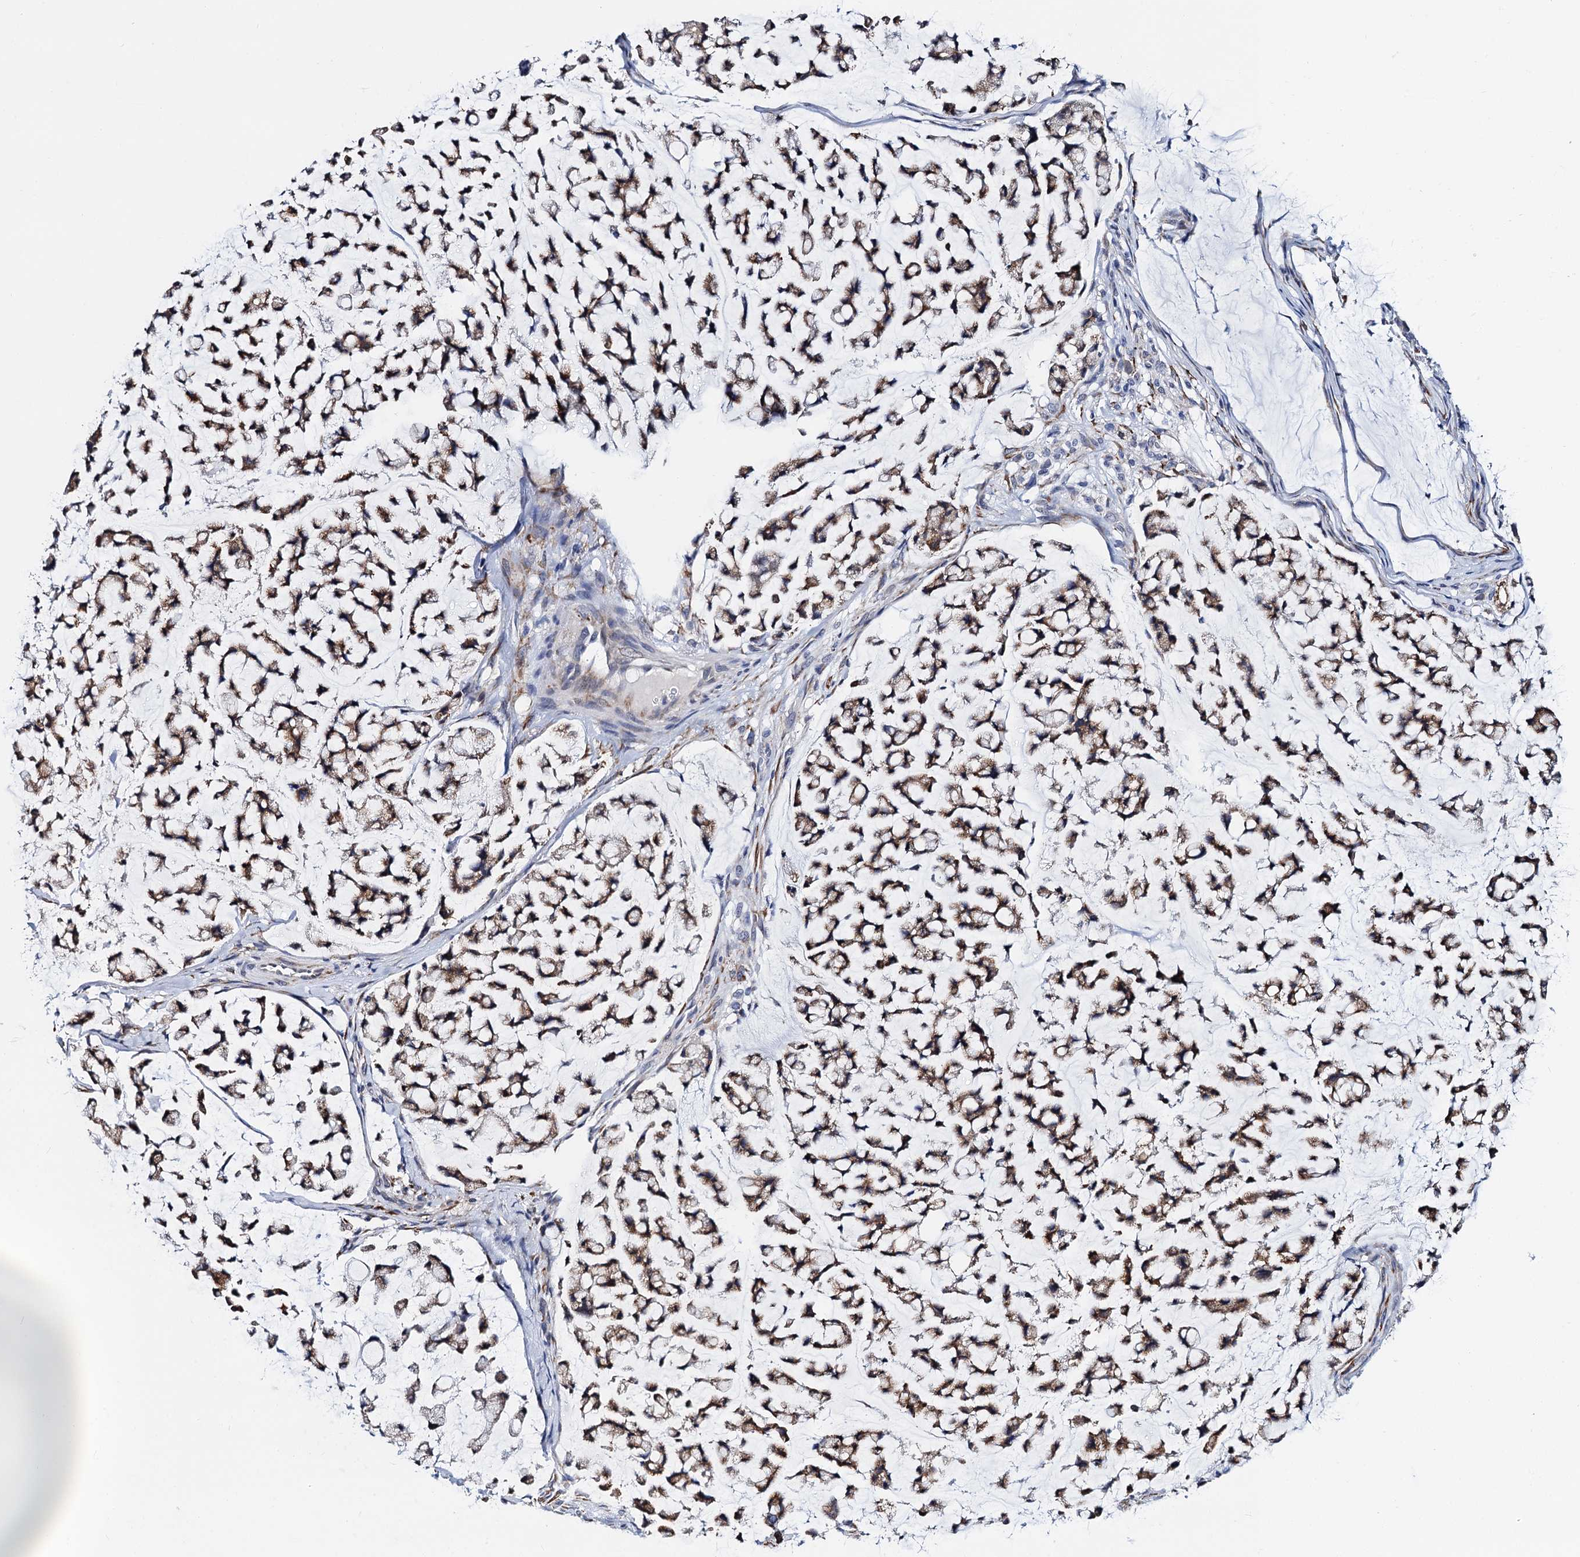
{"staining": {"intensity": "weak", "quantity": ">75%", "location": "cytoplasmic/membranous"}, "tissue": "stomach cancer", "cell_type": "Tumor cells", "image_type": "cancer", "snomed": [{"axis": "morphology", "description": "Adenocarcinoma, NOS"}, {"axis": "topography", "description": "Stomach, lower"}], "caption": "Adenocarcinoma (stomach) stained with a protein marker reveals weak staining in tumor cells.", "gene": "SLC7A10", "patient": {"sex": "male", "age": 67}}